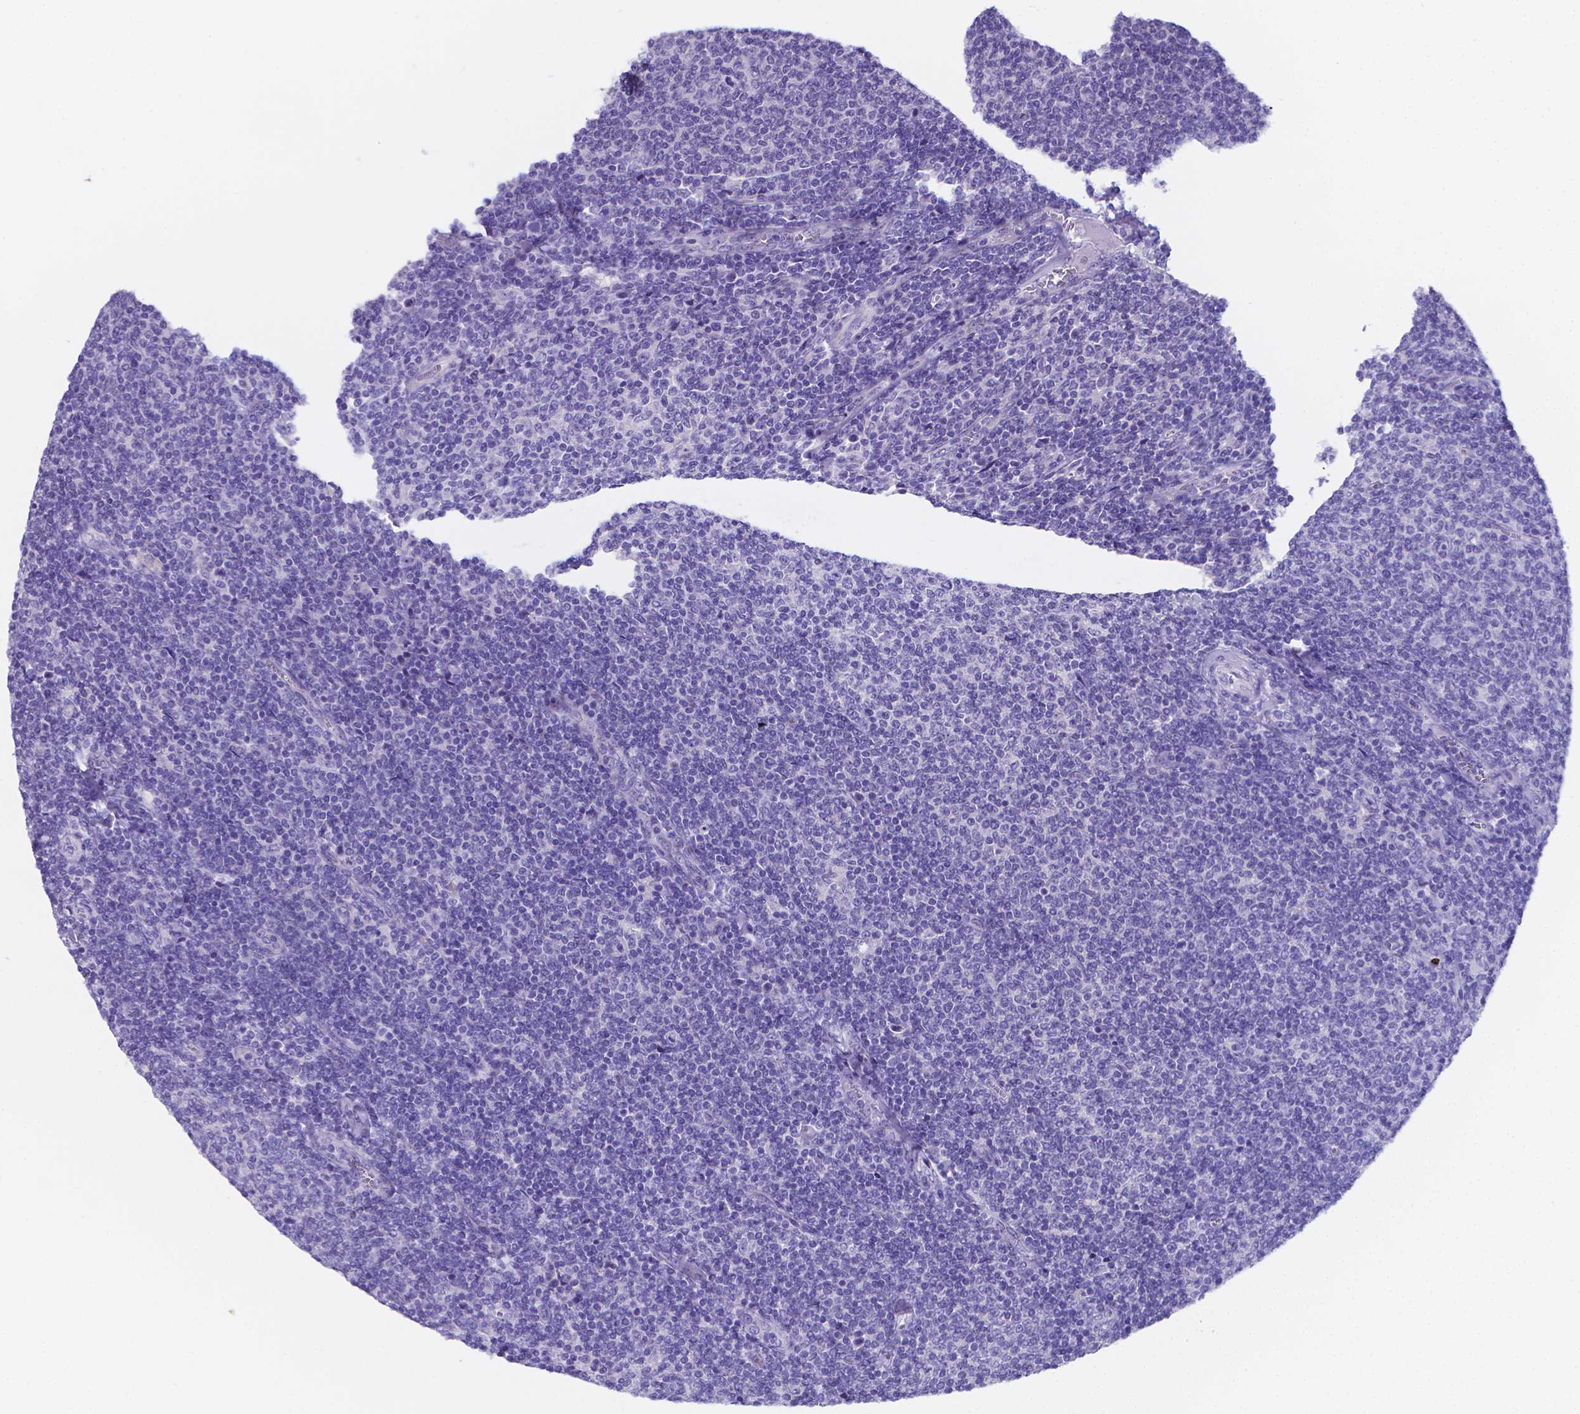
{"staining": {"intensity": "negative", "quantity": "none", "location": "none"}, "tissue": "lymphoma", "cell_type": "Tumor cells", "image_type": "cancer", "snomed": [{"axis": "morphology", "description": "Malignant lymphoma, non-Hodgkin's type, Low grade"}, {"axis": "topography", "description": "Lymph node"}], "caption": "DAB (3,3'-diaminobenzidine) immunohistochemical staining of malignant lymphoma, non-Hodgkin's type (low-grade) displays no significant expression in tumor cells.", "gene": "LRRC73", "patient": {"sex": "male", "age": 52}}